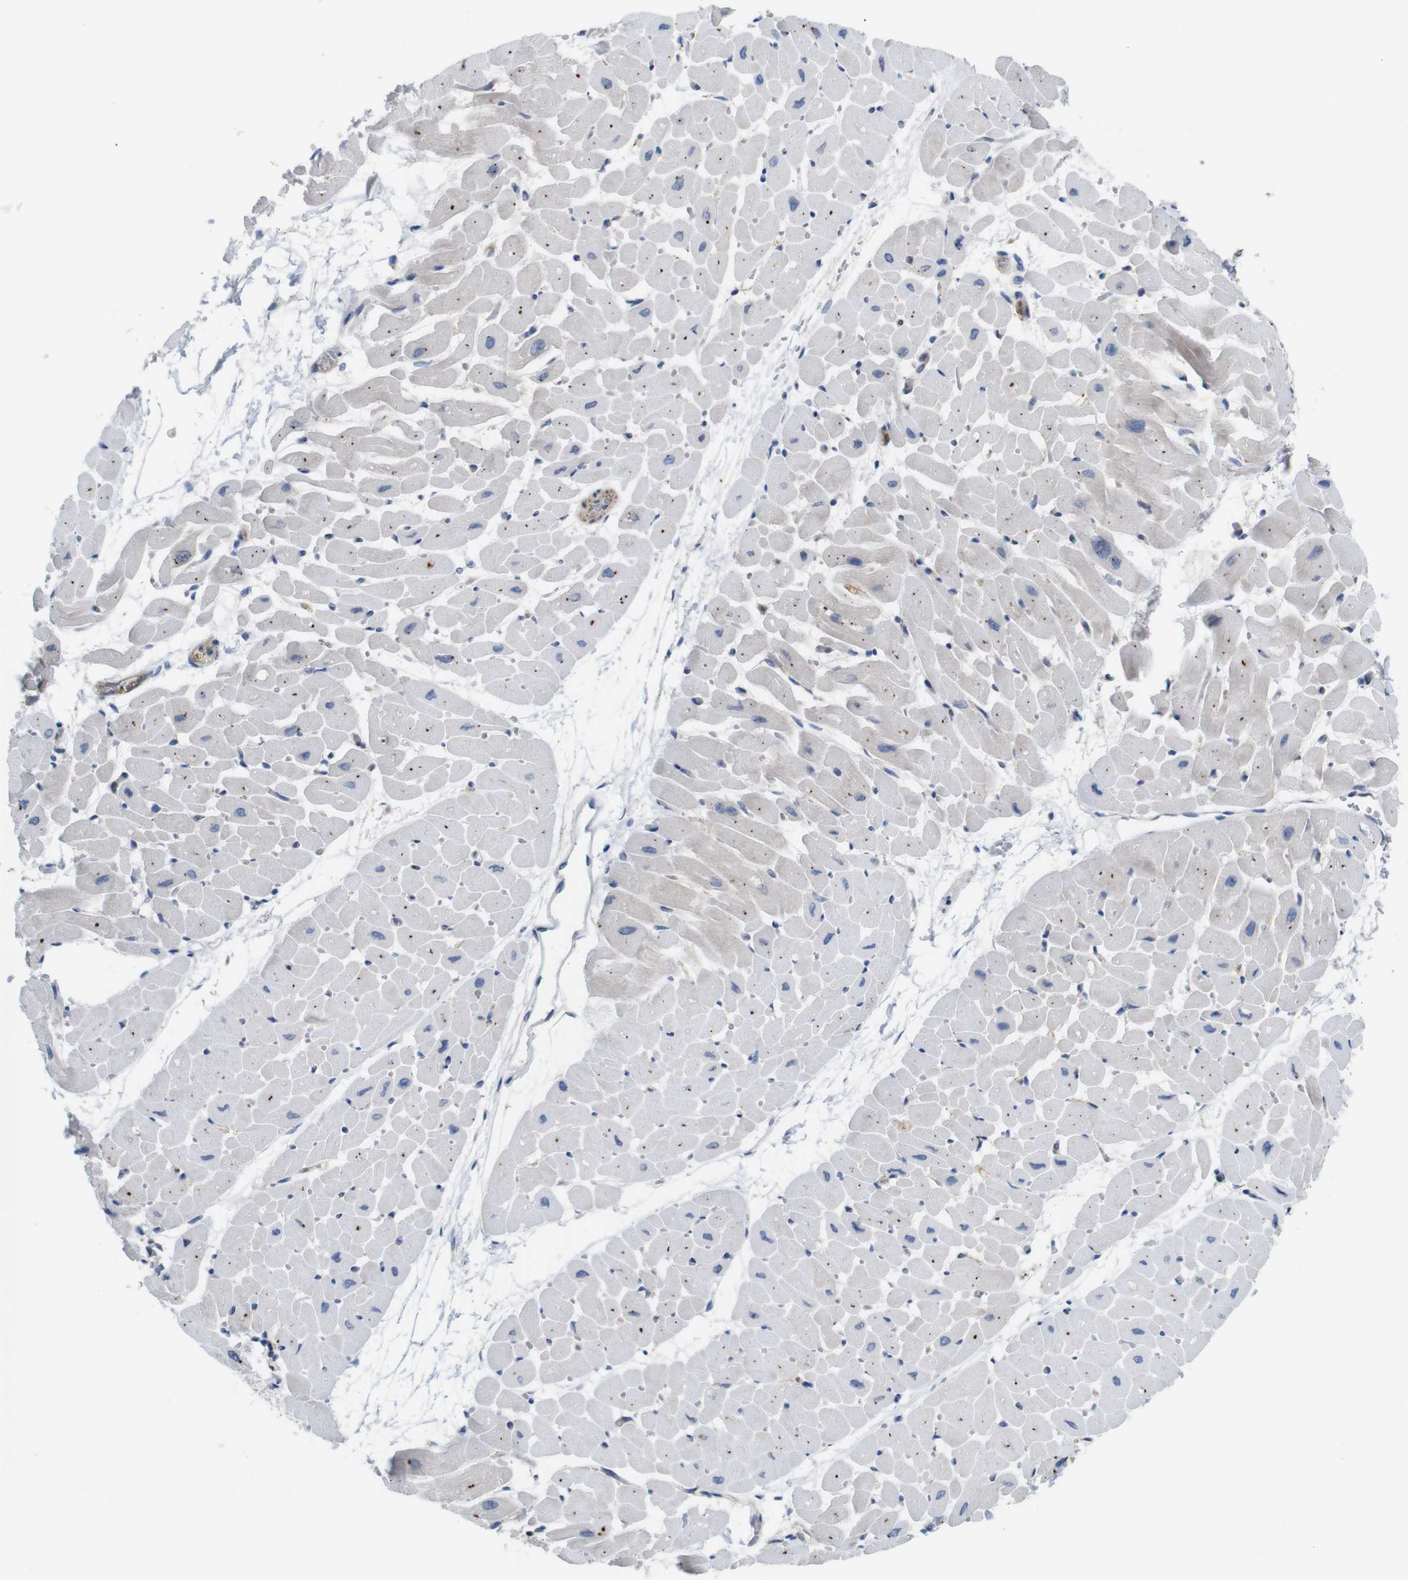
{"staining": {"intensity": "negative", "quantity": "none", "location": "none"}, "tissue": "heart muscle", "cell_type": "Cardiomyocytes", "image_type": "normal", "snomed": [{"axis": "morphology", "description": "Normal tissue, NOS"}, {"axis": "topography", "description": "Heart"}], "caption": "A histopathology image of heart muscle stained for a protein displays no brown staining in cardiomyocytes. (Stains: DAB IHC with hematoxylin counter stain, Microscopy: brightfield microscopy at high magnification).", "gene": "DDRGK1", "patient": {"sex": "male", "age": 45}}